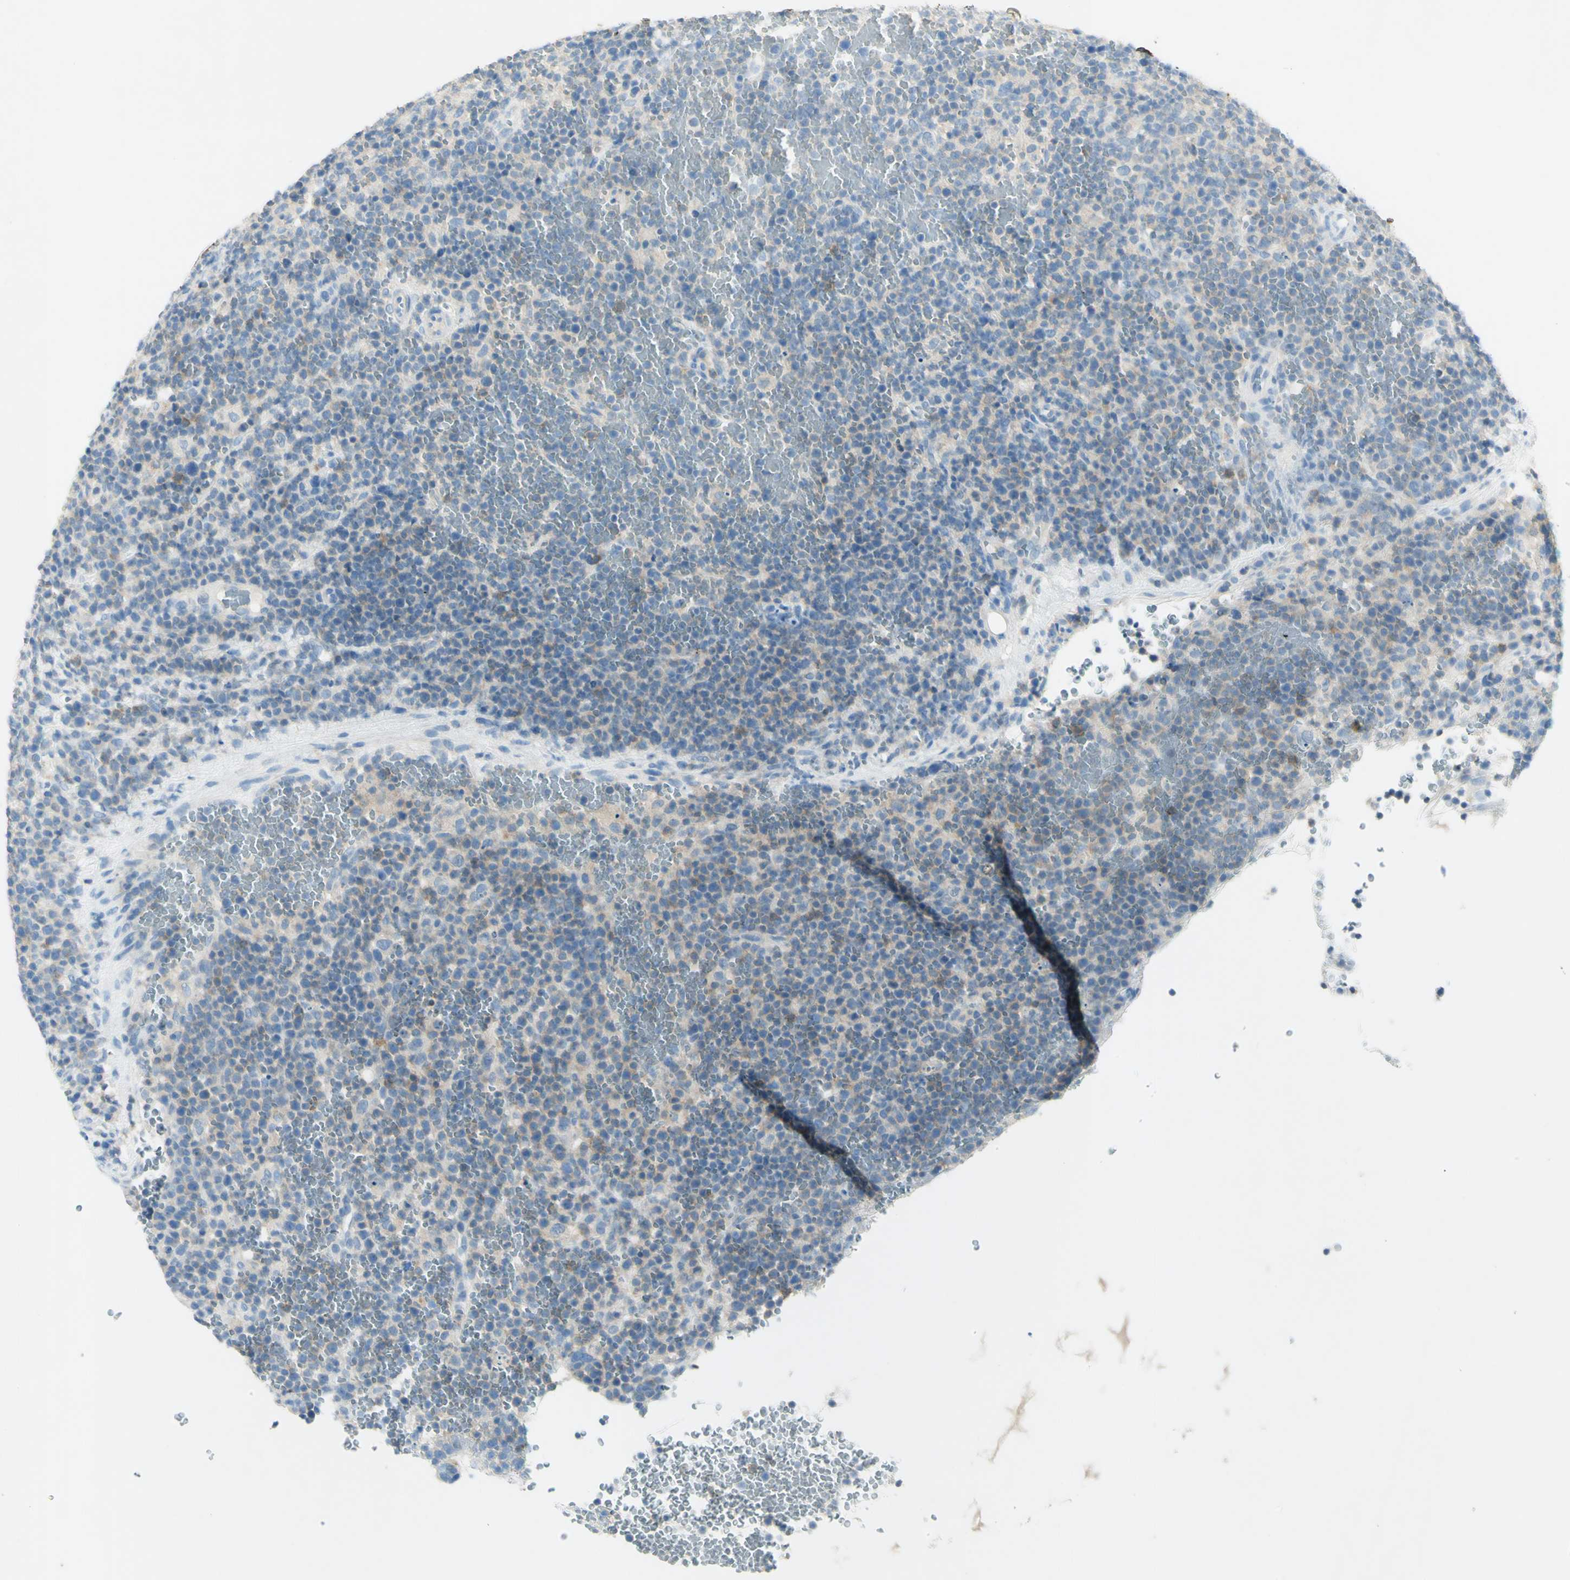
{"staining": {"intensity": "weak", "quantity": "25%-75%", "location": "cytoplasmic/membranous"}, "tissue": "lymphoma", "cell_type": "Tumor cells", "image_type": "cancer", "snomed": [{"axis": "morphology", "description": "Malignant lymphoma, non-Hodgkin's type, High grade"}, {"axis": "topography", "description": "Lymph node"}], "caption": "Protein expression by immunohistochemistry demonstrates weak cytoplasmic/membranous expression in about 25%-75% of tumor cells in lymphoma. (brown staining indicates protein expression, while blue staining denotes nuclei).", "gene": "GDF15", "patient": {"sex": "male", "age": 61}}